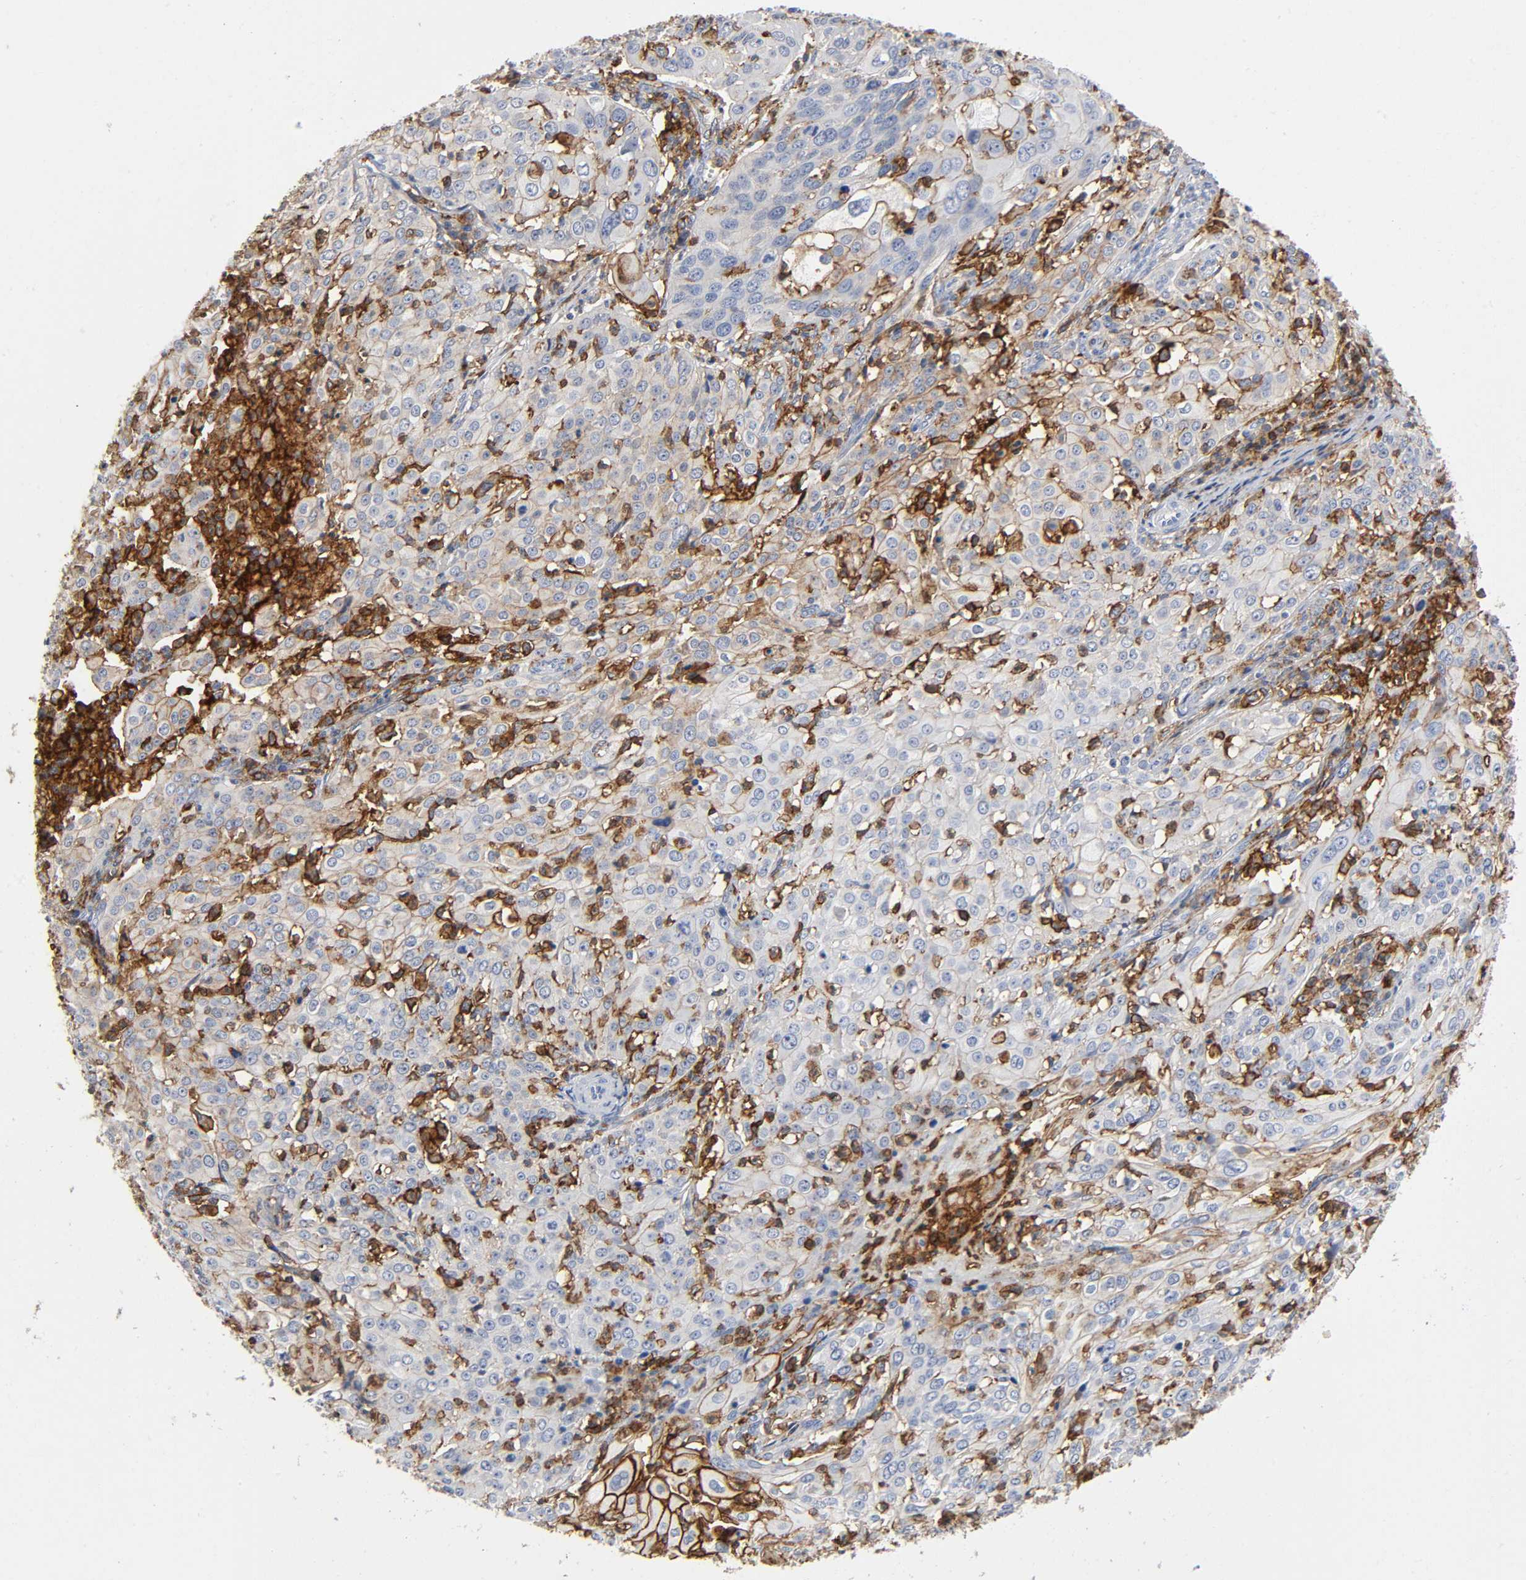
{"staining": {"intensity": "negative", "quantity": "none", "location": "none"}, "tissue": "cervical cancer", "cell_type": "Tumor cells", "image_type": "cancer", "snomed": [{"axis": "morphology", "description": "Squamous cell carcinoma, NOS"}, {"axis": "topography", "description": "Cervix"}], "caption": "This is a histopathology image of IHC staining of squamous cell carcinoma (cervical), which shows no expression in tumor cells.", "gene": "LYN", "patient": {"sex": "female", "age": 39}}